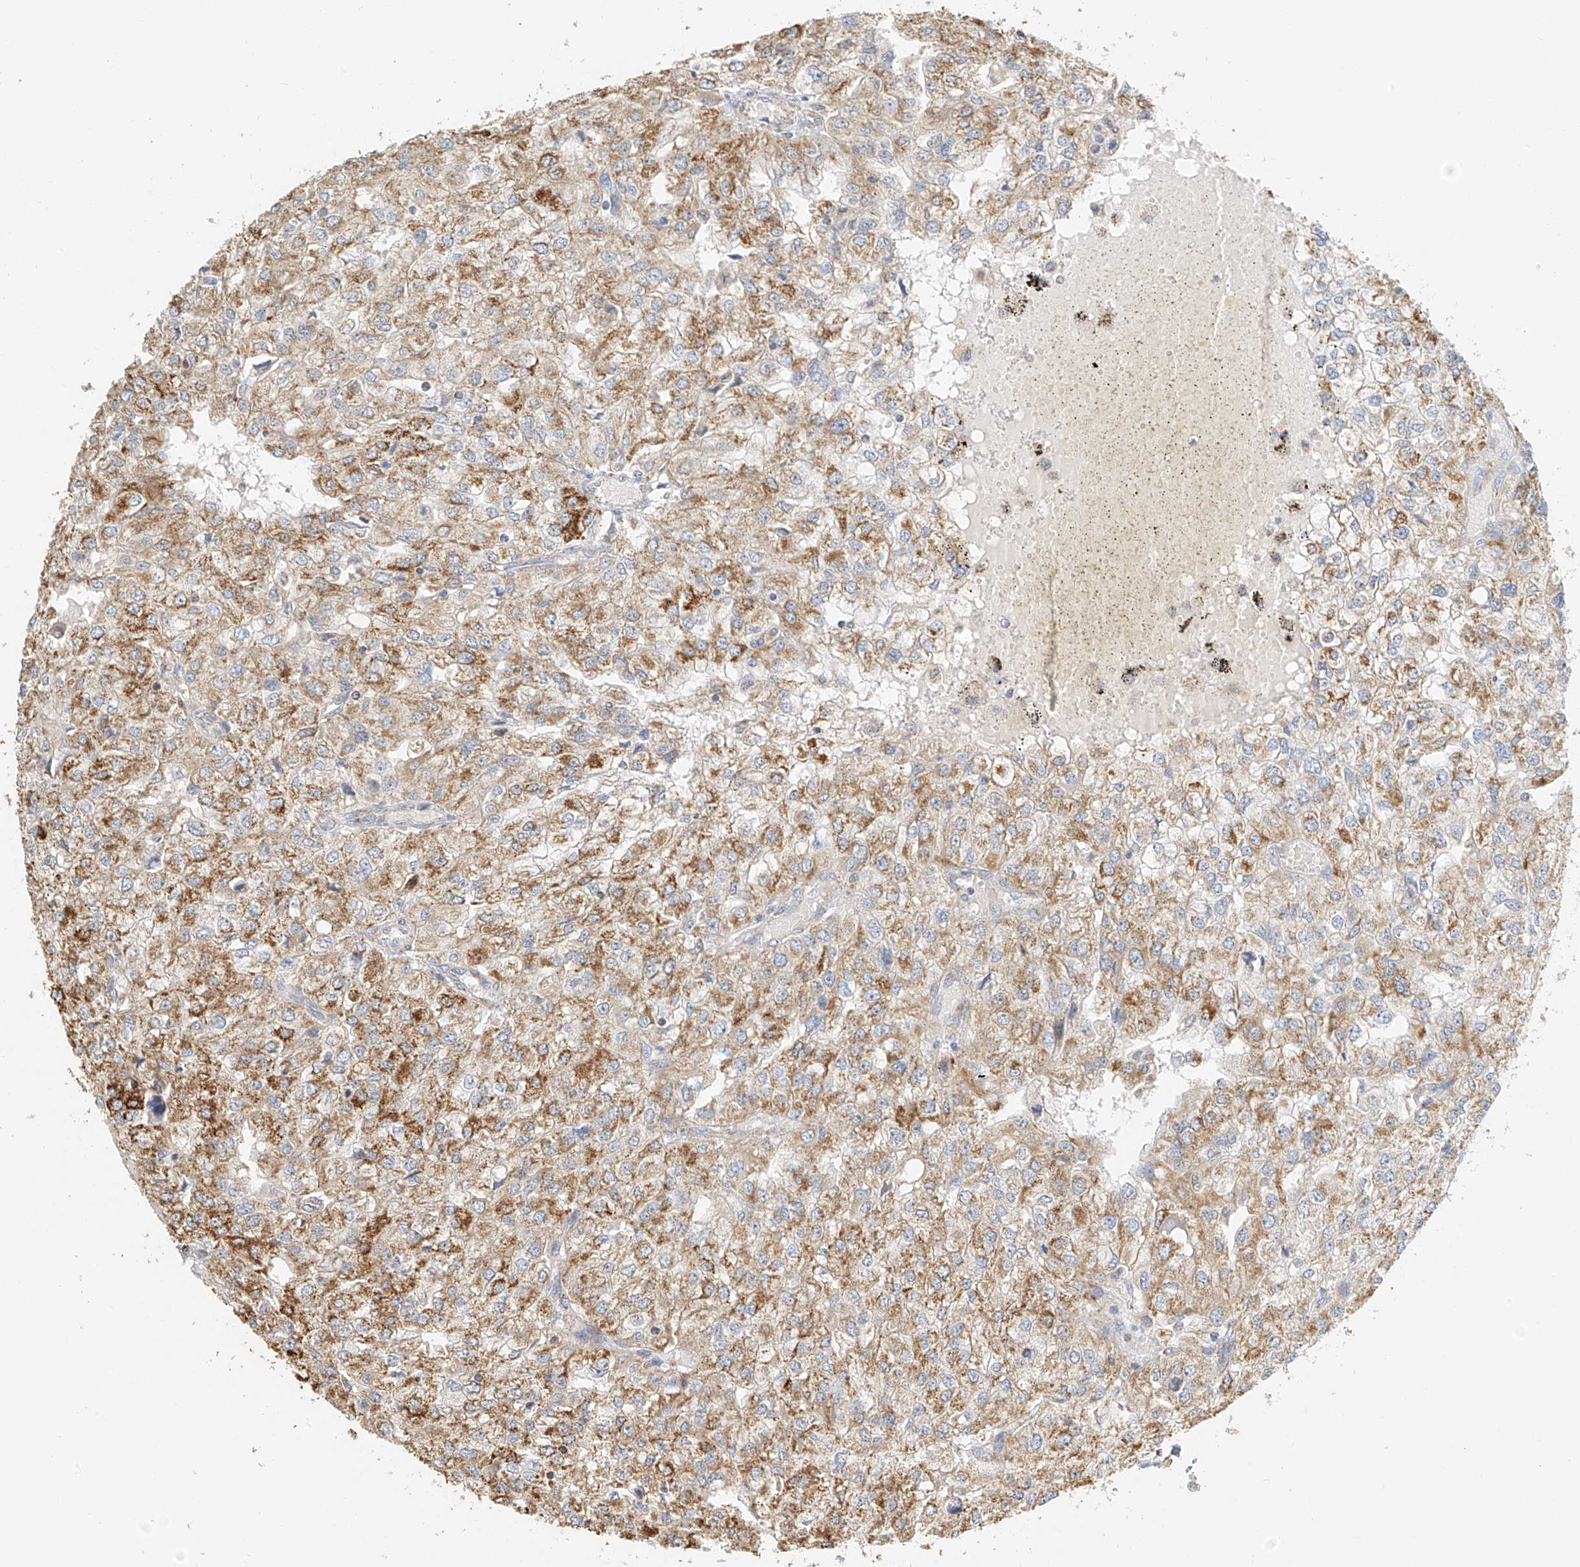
{"staining": {"intensity": "moderate", "quantity": ">75%", "location": "cytoplasmic/membranous"}, "tissue": "renal cancer", "cell_type": "Tumor cells", "image_type": "cancer", "snomed": [{"axis": "morphology", "description": "Adenocarcinoma, NOS"}, {"axis": "topography", "description": "Kidney"}], "caption": "This photomicrograph shows IHC staining of renal cancer (adenocarcinoma), with medium moderate cytoplasmic/membranous positivity in approximately >75% of tumor cells.", "gene": "YIPF7", "patient": {"sex": "female", "age": 54}}